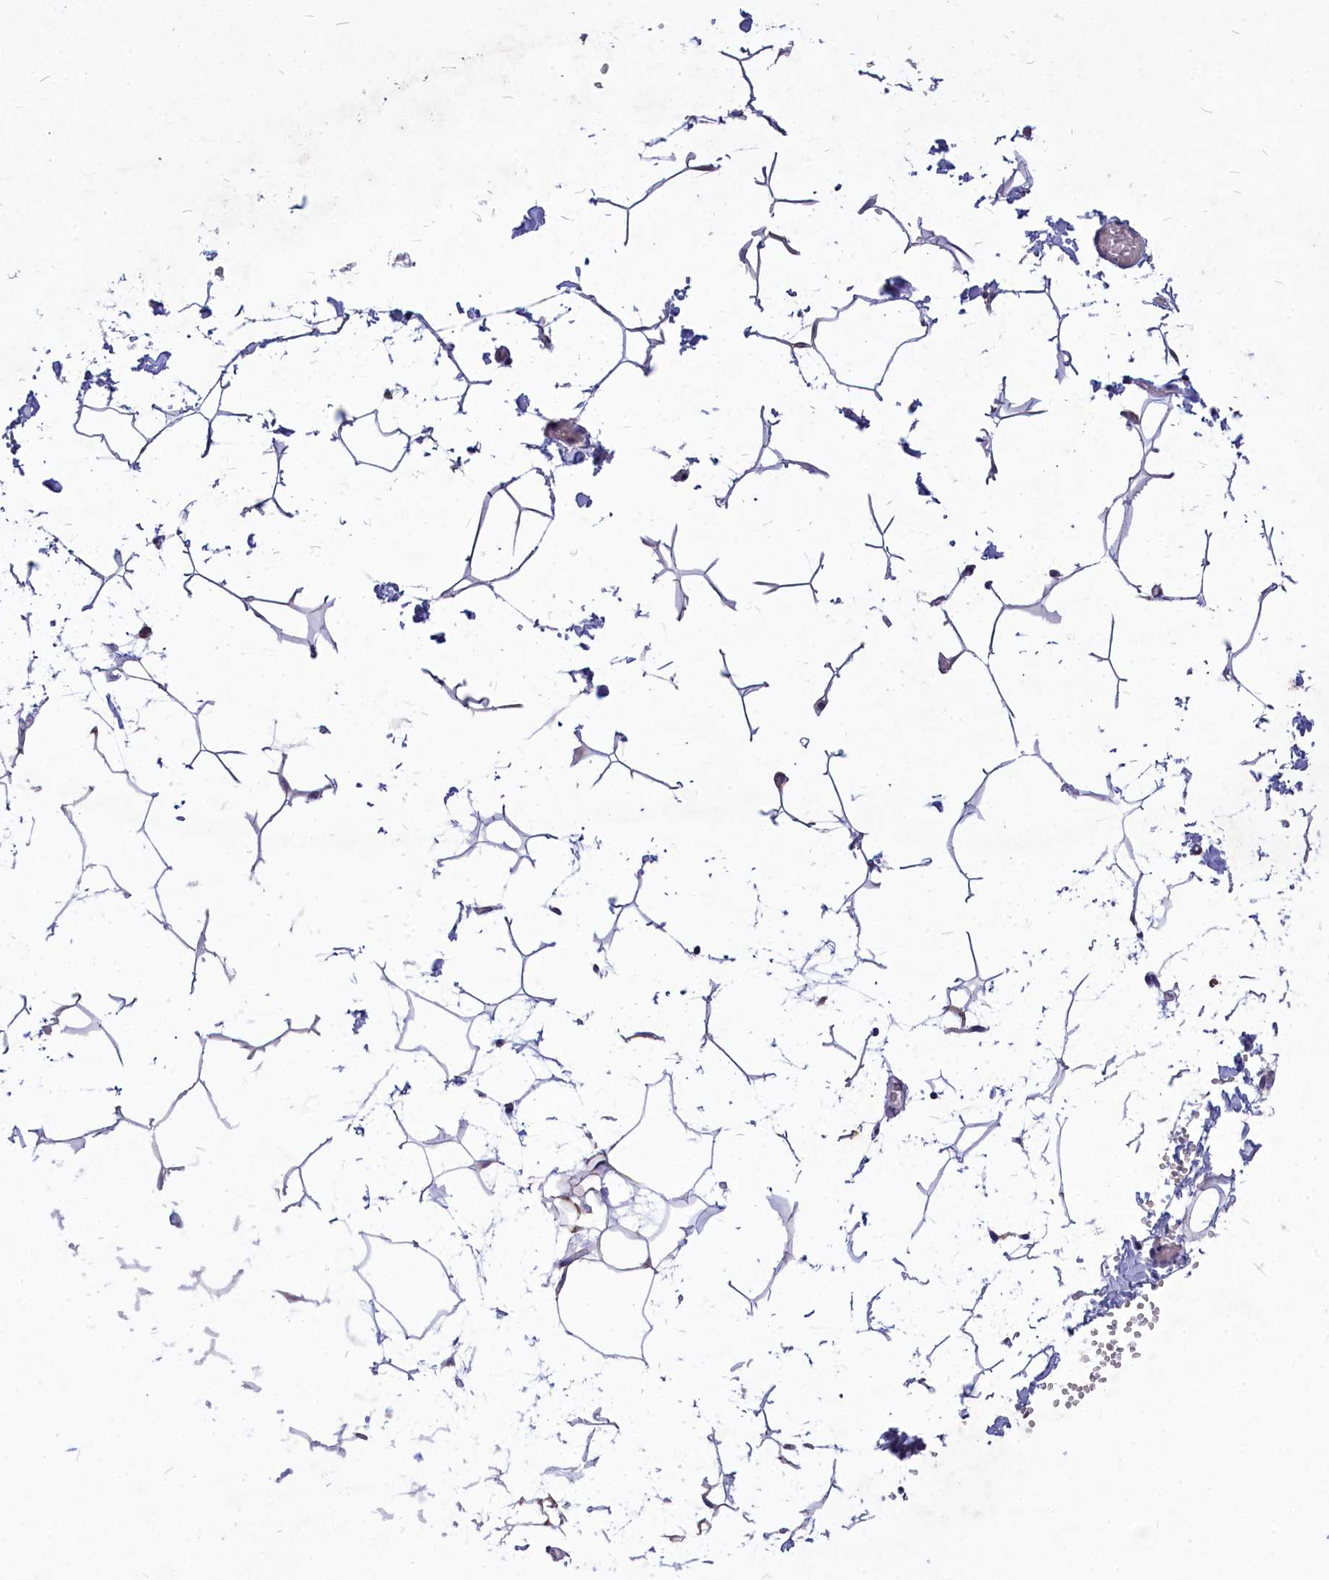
{"staining": {"intensity": "negative", "quantity": "none", "location": "none"}, "tissue": "adipose tissue", "cell_type": "Adipocytes", "image_type": "normal", "snomed": [{"axis": "morphology", "description": "Normal tissue, NOS"}, {"axis": "topography", "description": "Gallbladder"}, {"axis": "topography", "description": "Peripheral nerve tissue"}], "caption": "This is a histopathology image of IHC staining of normal adipose tissue, which shows no expression in adipocytes.", "gene": "DEFB119", "patient": {"sex": "male", "age": 38}}